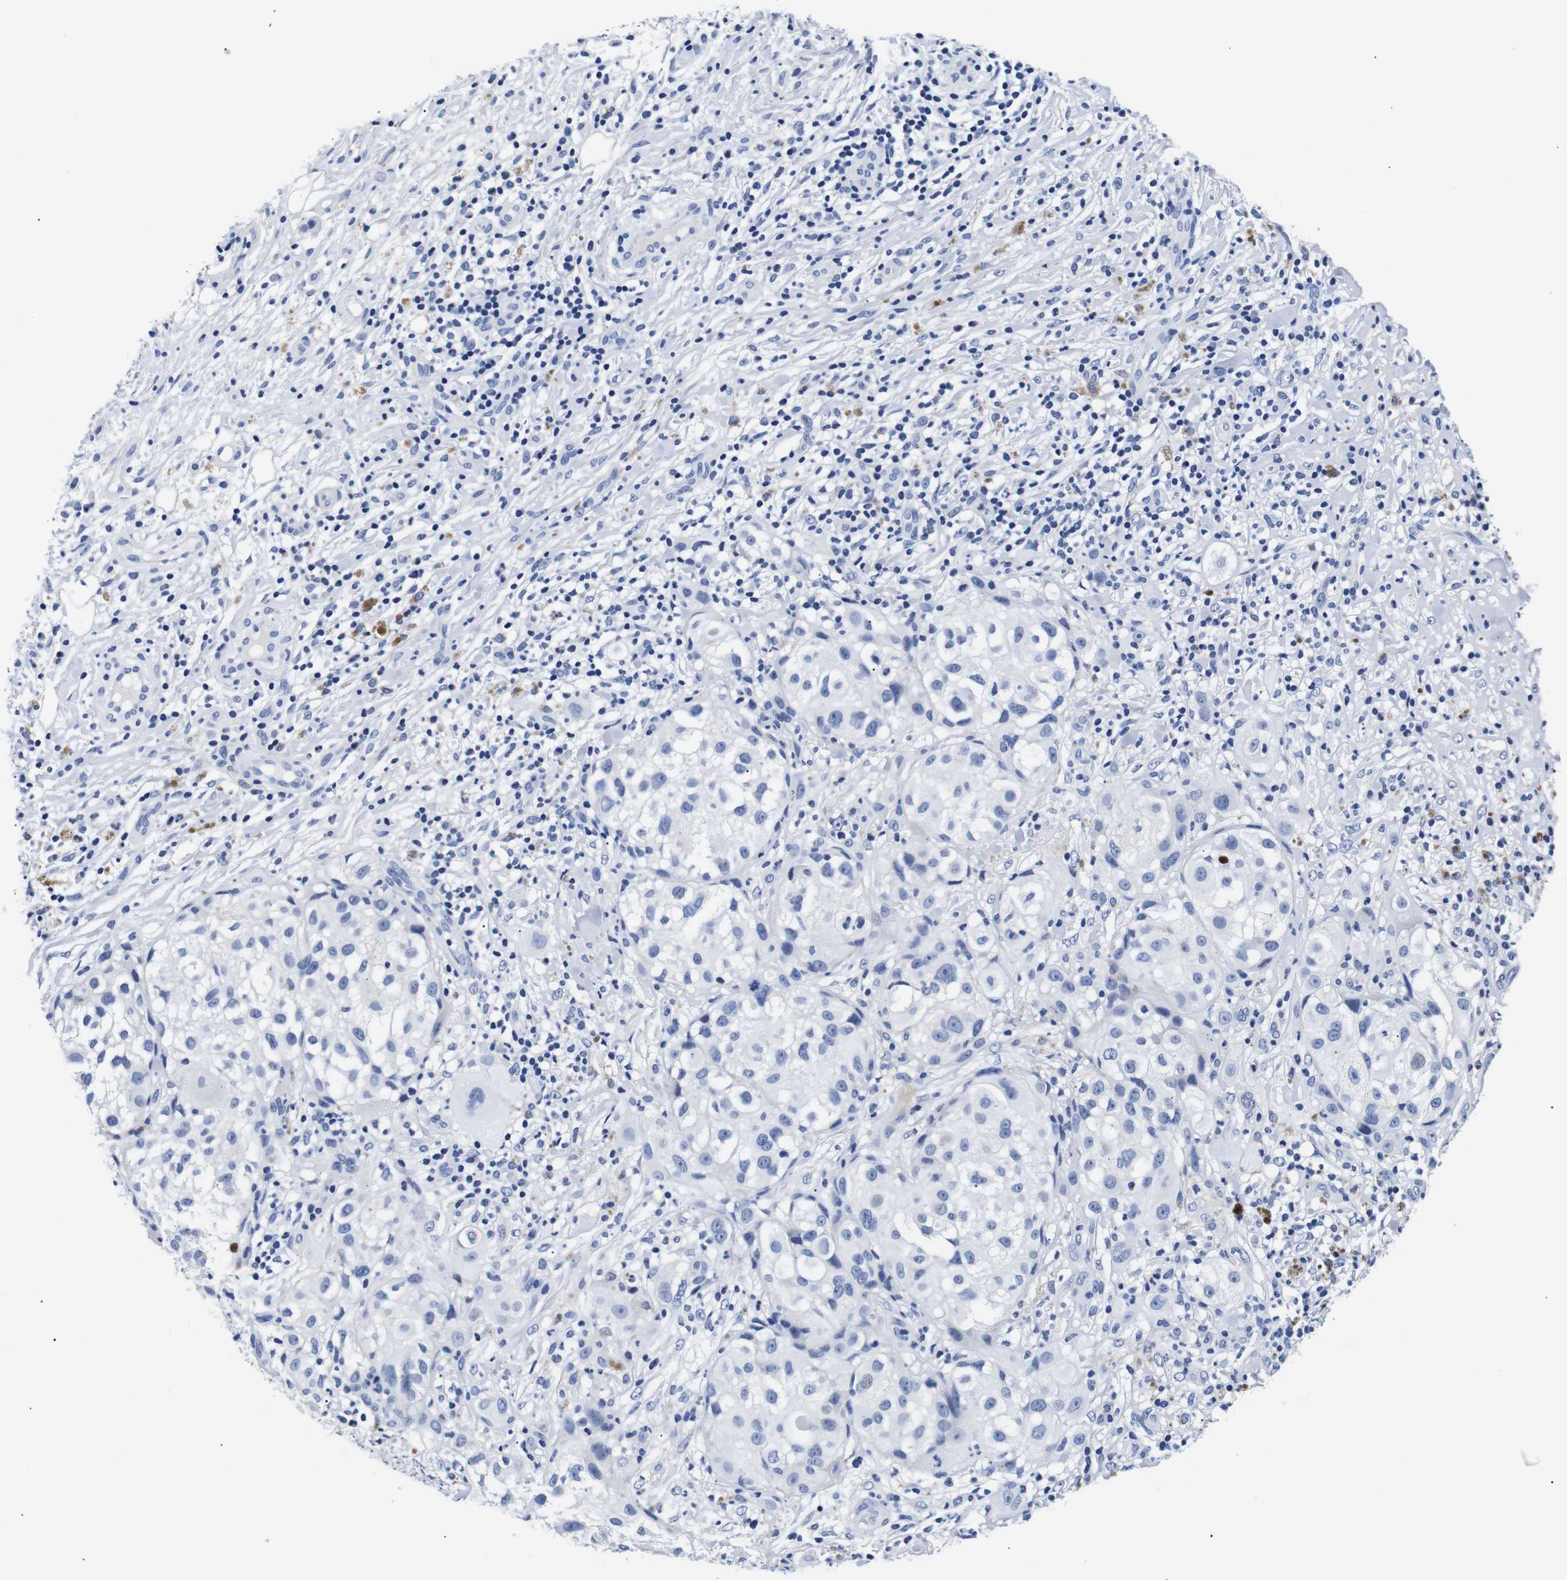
{"staining": {"intensity": "negative", "quantity": "none", "location": "none"}, "tissue": "melanoma", "cell_type": "Tumor cells", "image_type": "cancer", "snomed": [{"axis": "morphology", "description": "Necrosis, NOS"}, {"axis": "morphology", "description": "Malignant melanoma, NOS"}, {"axis": "topography", "description": "Skin"}], "caption": "This histopathology image is of malignant melanoma stained with IHC to label a protein in brown with the nuclei are counter-stained blue. There is no staining in tumor cells.", "gene": "GAP43", "patient": {"sex": "female", "age": 87}}